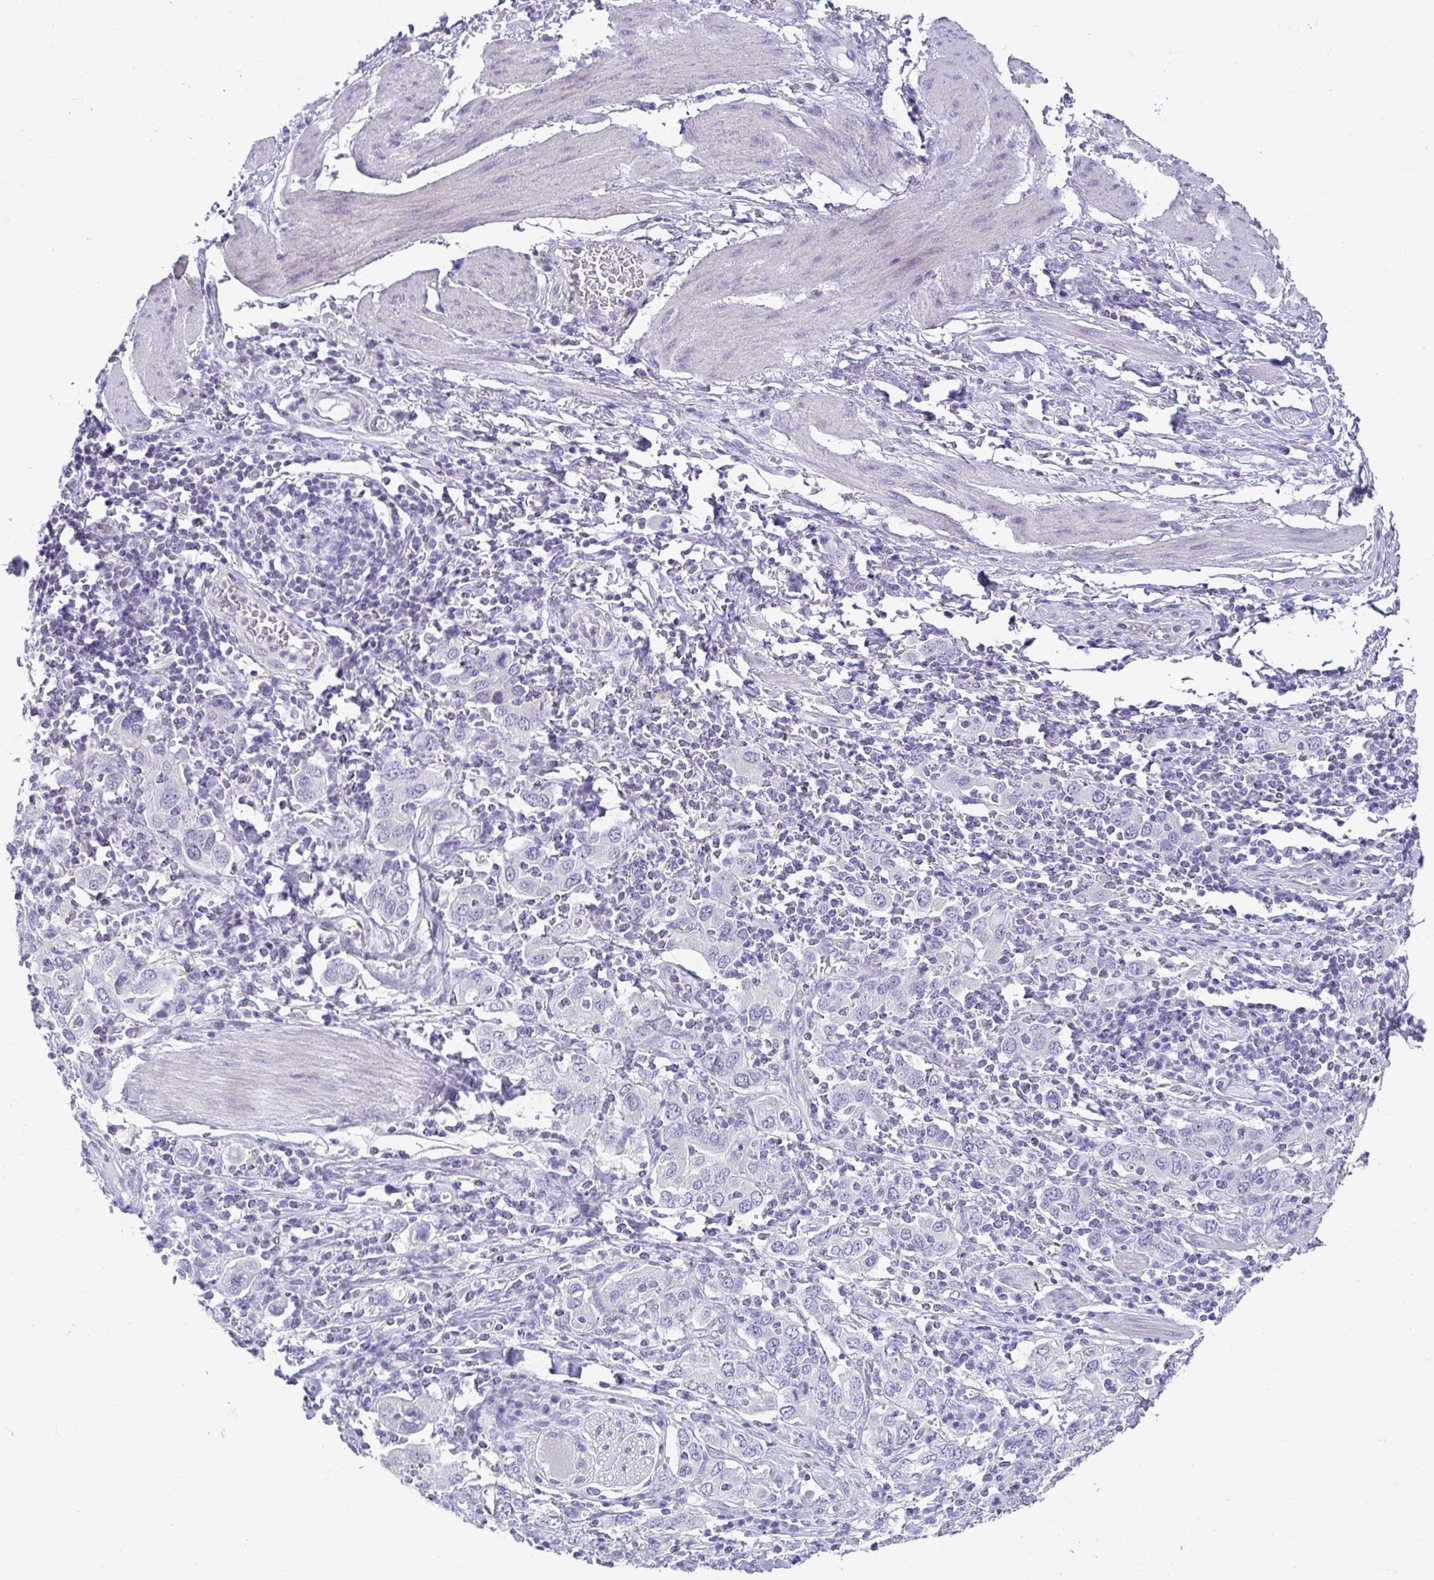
{"staining": {"intensity": "negative", "quantity": "none", "location": "none"}, "tissue": "stomach cancer", "cell_type": "Tumor cells", "image_type": "cancer", "snomed": [{"axis": "morphology", "description": "Adenocarcinoma, NOS"}, {"axis": "topography", "description": "Stomach, upper"}, {"axis": "topography", "description": "Stomach"}], "caption": "Tumor cells show no significant staining in stomach cancer (adenocarcinoma).", "gene": "CXCR1", "patient": {"sex": "male", "age": 62}}